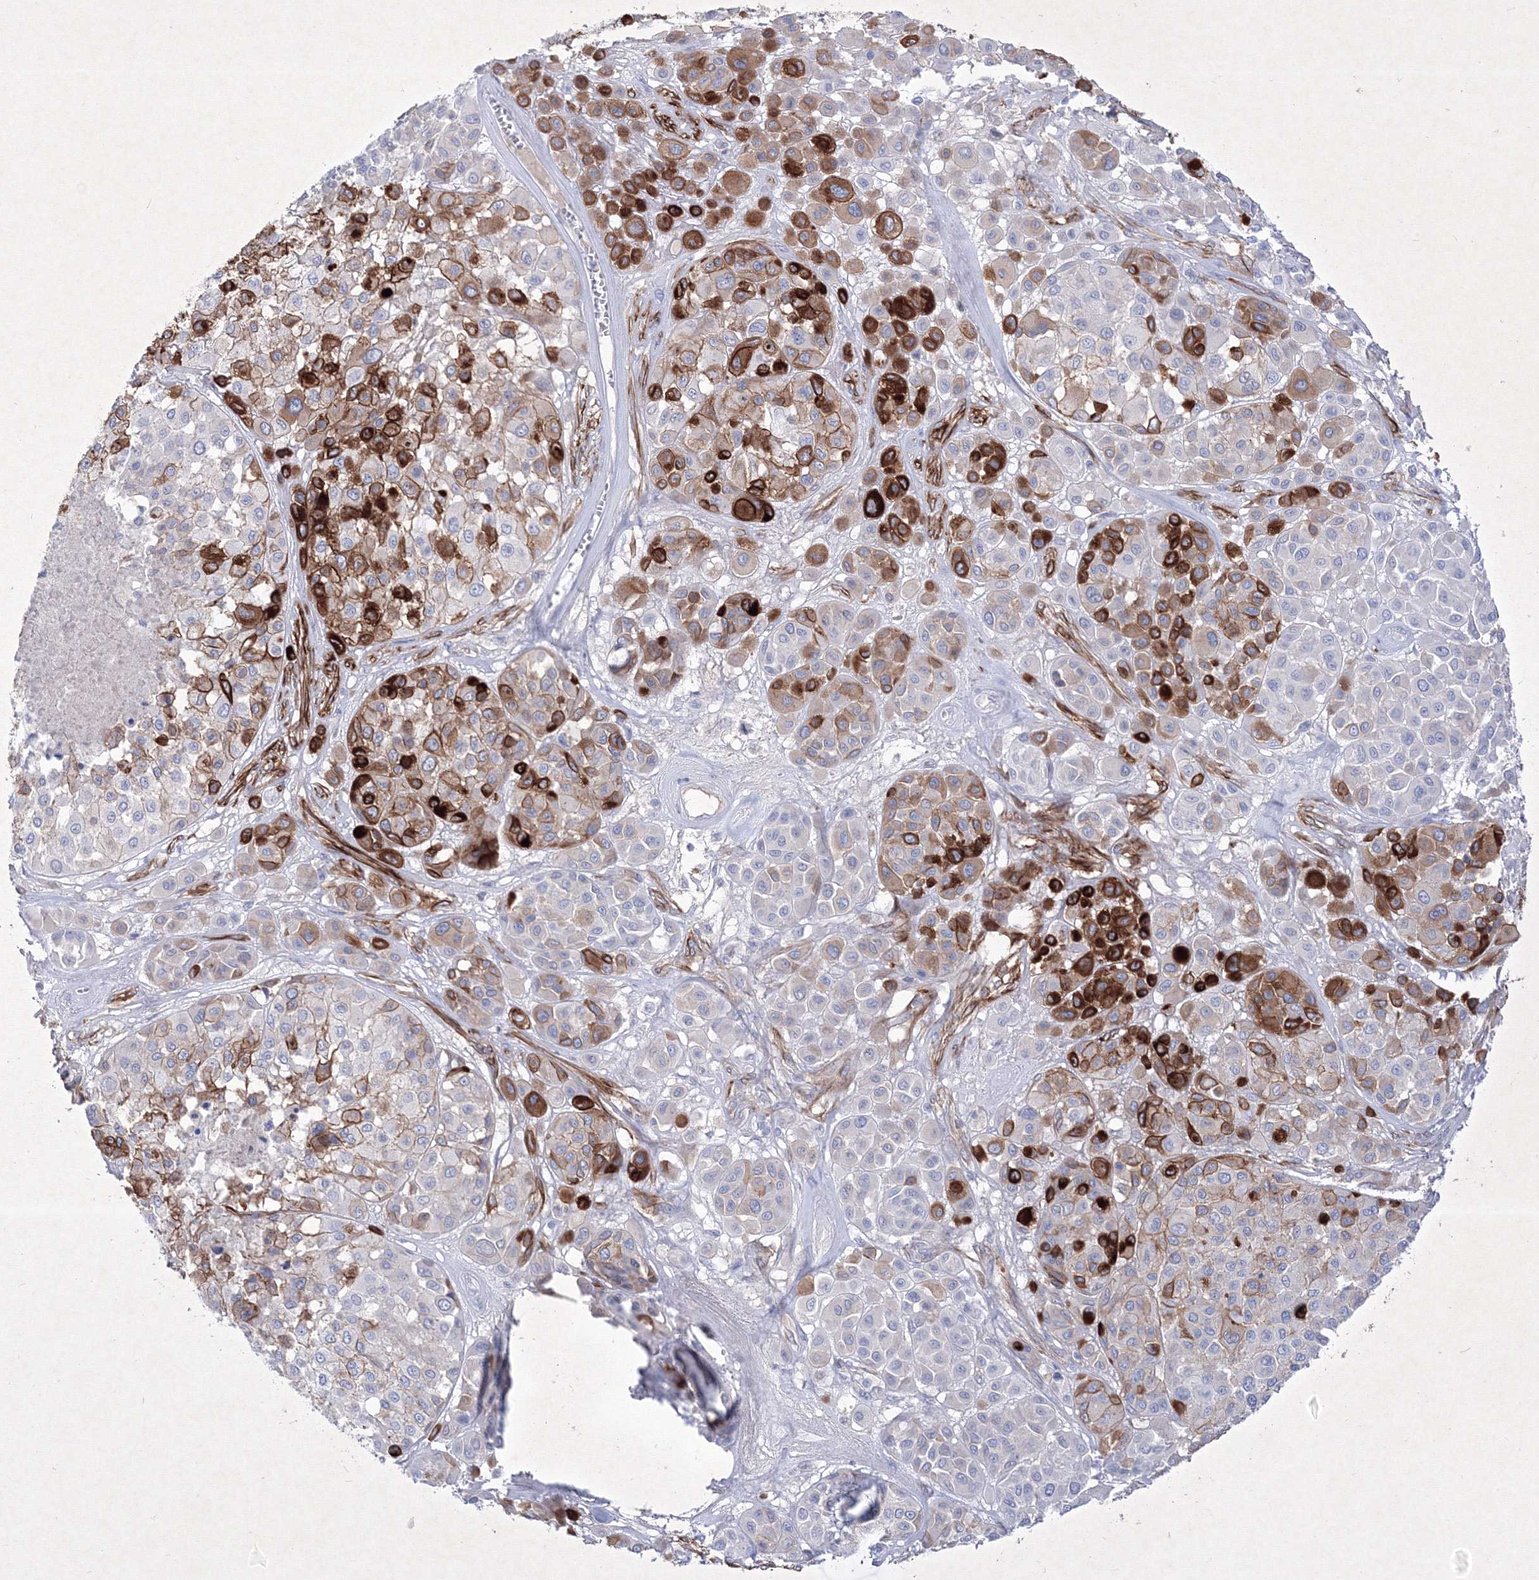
{"staining": {"intensity": "strong", "quantity": "25%-75%", "location": "cytoplasmic/membranous"}, "tissue": "melanoma", "cell_type": "Tumor cells", "image_type": "cancer", "snomed": [{"axis": "morphology", "description": "Malignant melanoma, Metastatic site"}, {"axis": "topography", "description": "Soft tissue"}], "caption": "Malignant melanoma (metastatic site) stained for a protein (brown) displays strong cytoplasmic/membranous positive expression in approximately 25%-75% of tumor cells.", "gene": "TMEM139", "patient": {"sex": "male", "age": 41}}